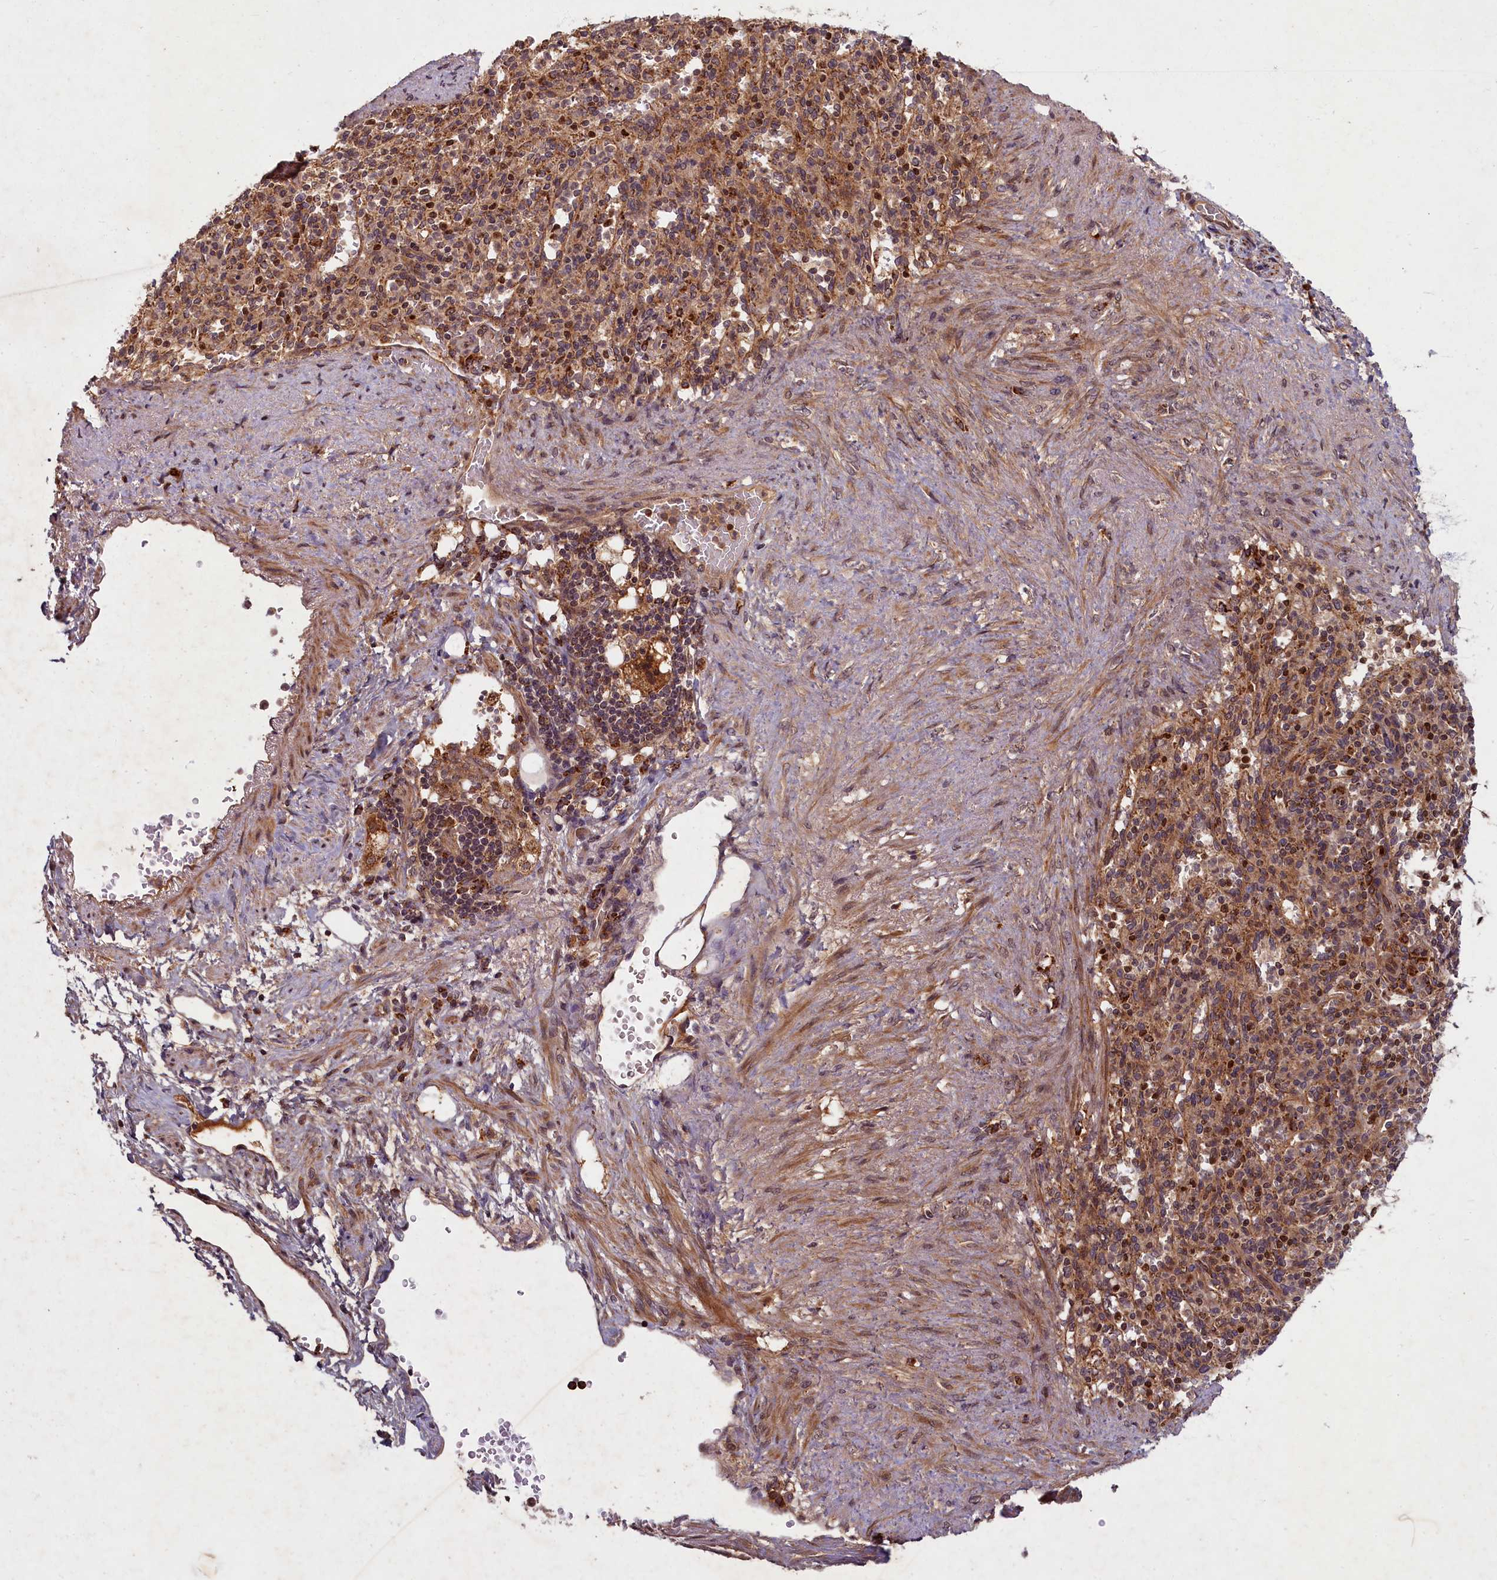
{"staining": {"intensity": "moderate", "quantity": "25%-75%", "location": "cytoplasmic/membranous"}, "tissue": "spleen", "cell_type": "Cells in red pulp", "image_type": "normal", "snomed": [{"axis": "morphology", "description": "Normal tissue, NOS"}, {"axis": "topography", "description": "Spleen"}], "caption": "Immunohistochemical staining of benign human spleen displays moderate cytoplasmic/membranous protein staining in approximately 25%-75% of cells in red pulp.", "gene": "SLC11A2", "patient": {"sex": "female", "age": 74}}